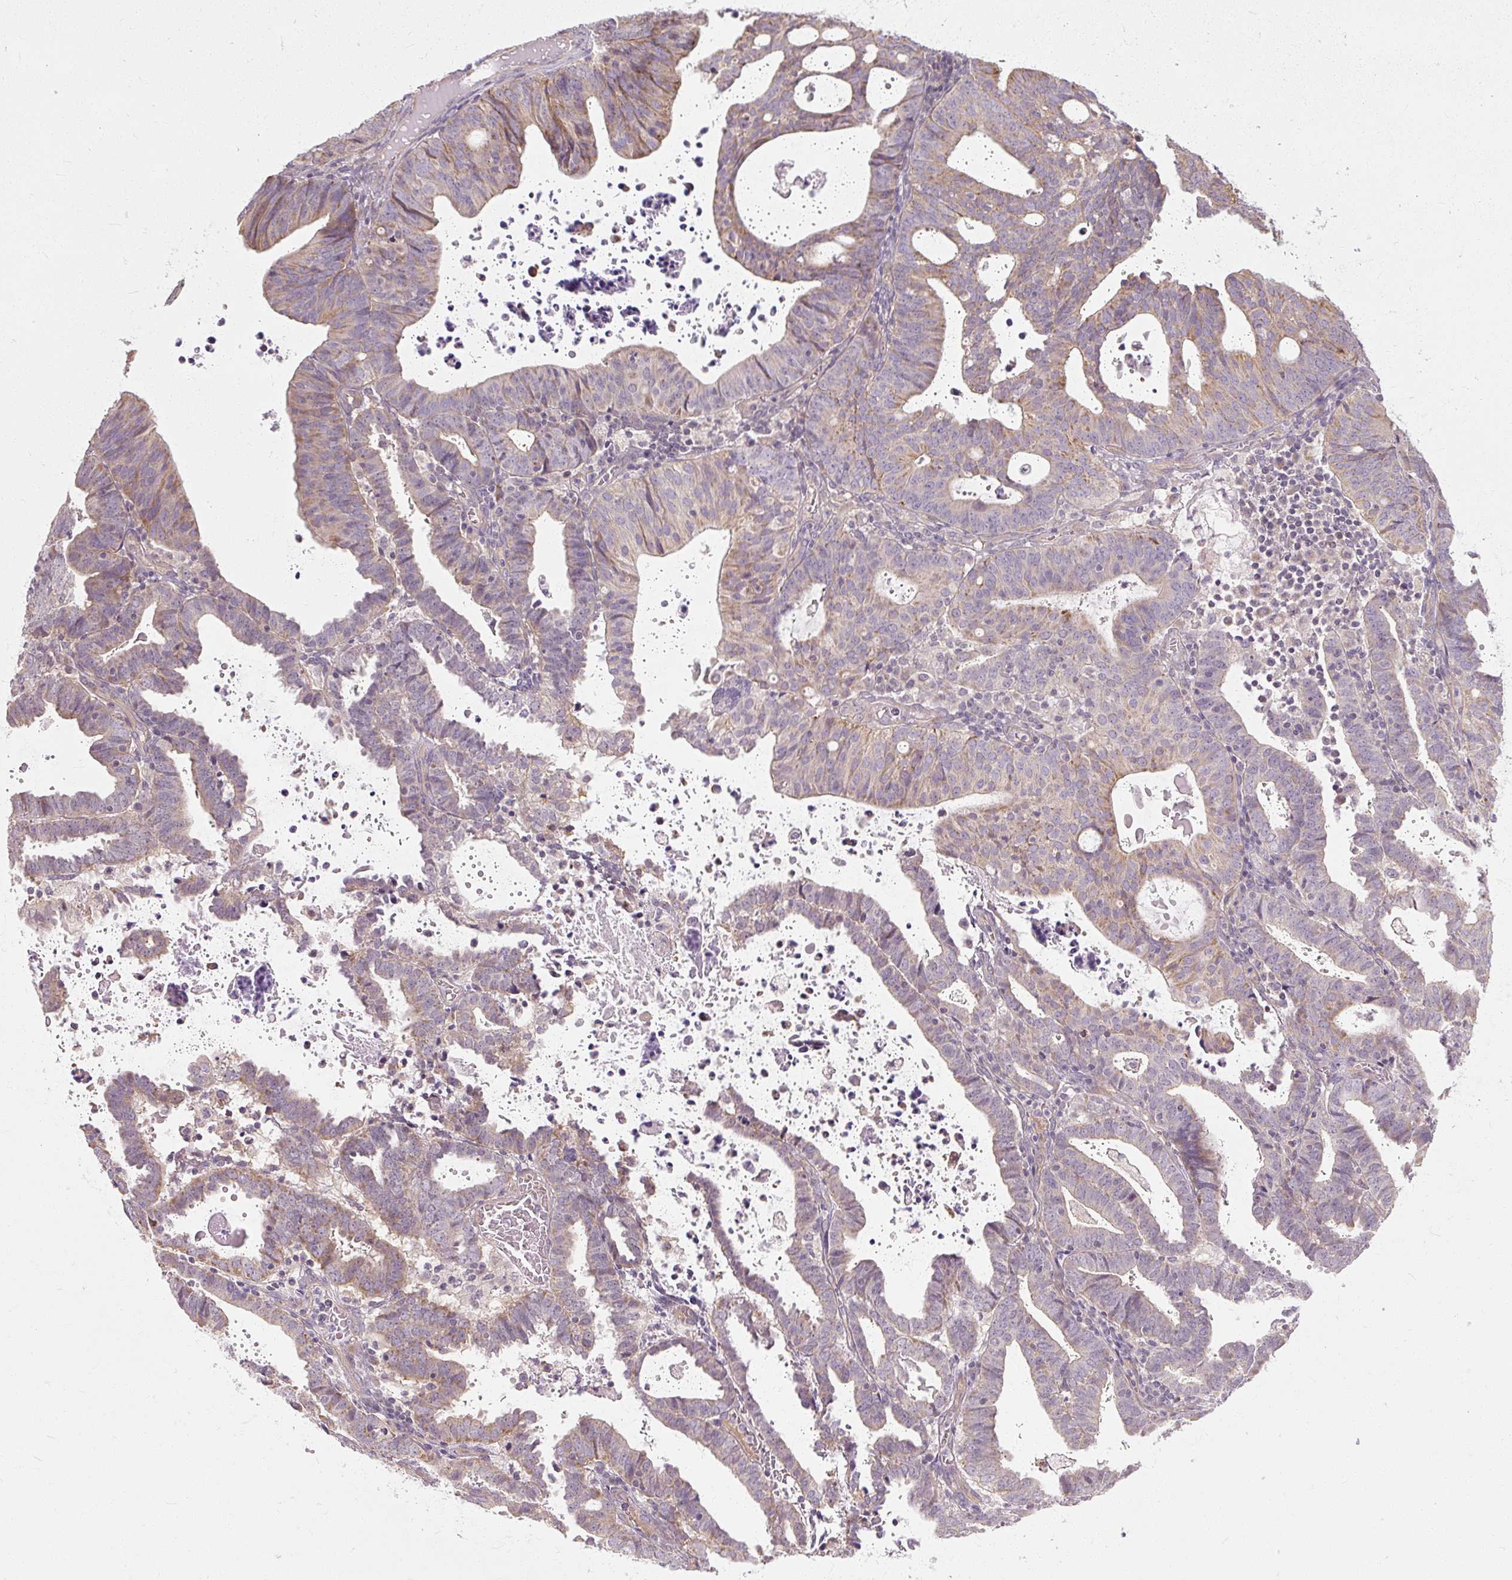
{"staining": {"intensity": "weak", "quantity": "<25%", "location": "cytoplasmic/membranous"}, "tissue": "endometrial cancer", "cell_type": "Tumor cells", "image_type": "cancer", "snomed": [{"axis": "morphology", "description": "Adenocarcinoma, NOS"}, {"axis": "topography", "description": "Uterus"}], "caption": "A high-resolution image shows immunohistochemistry staining of endometrial cancer, which exhibits no significant positivity in tumor cells. (DAB (3,3'-diaminobenzidine) IHC visualized using brightfield microscopy, high magnification).", "gene": "RB1CC1", "patient": {"sex": "female", "age": 83}}